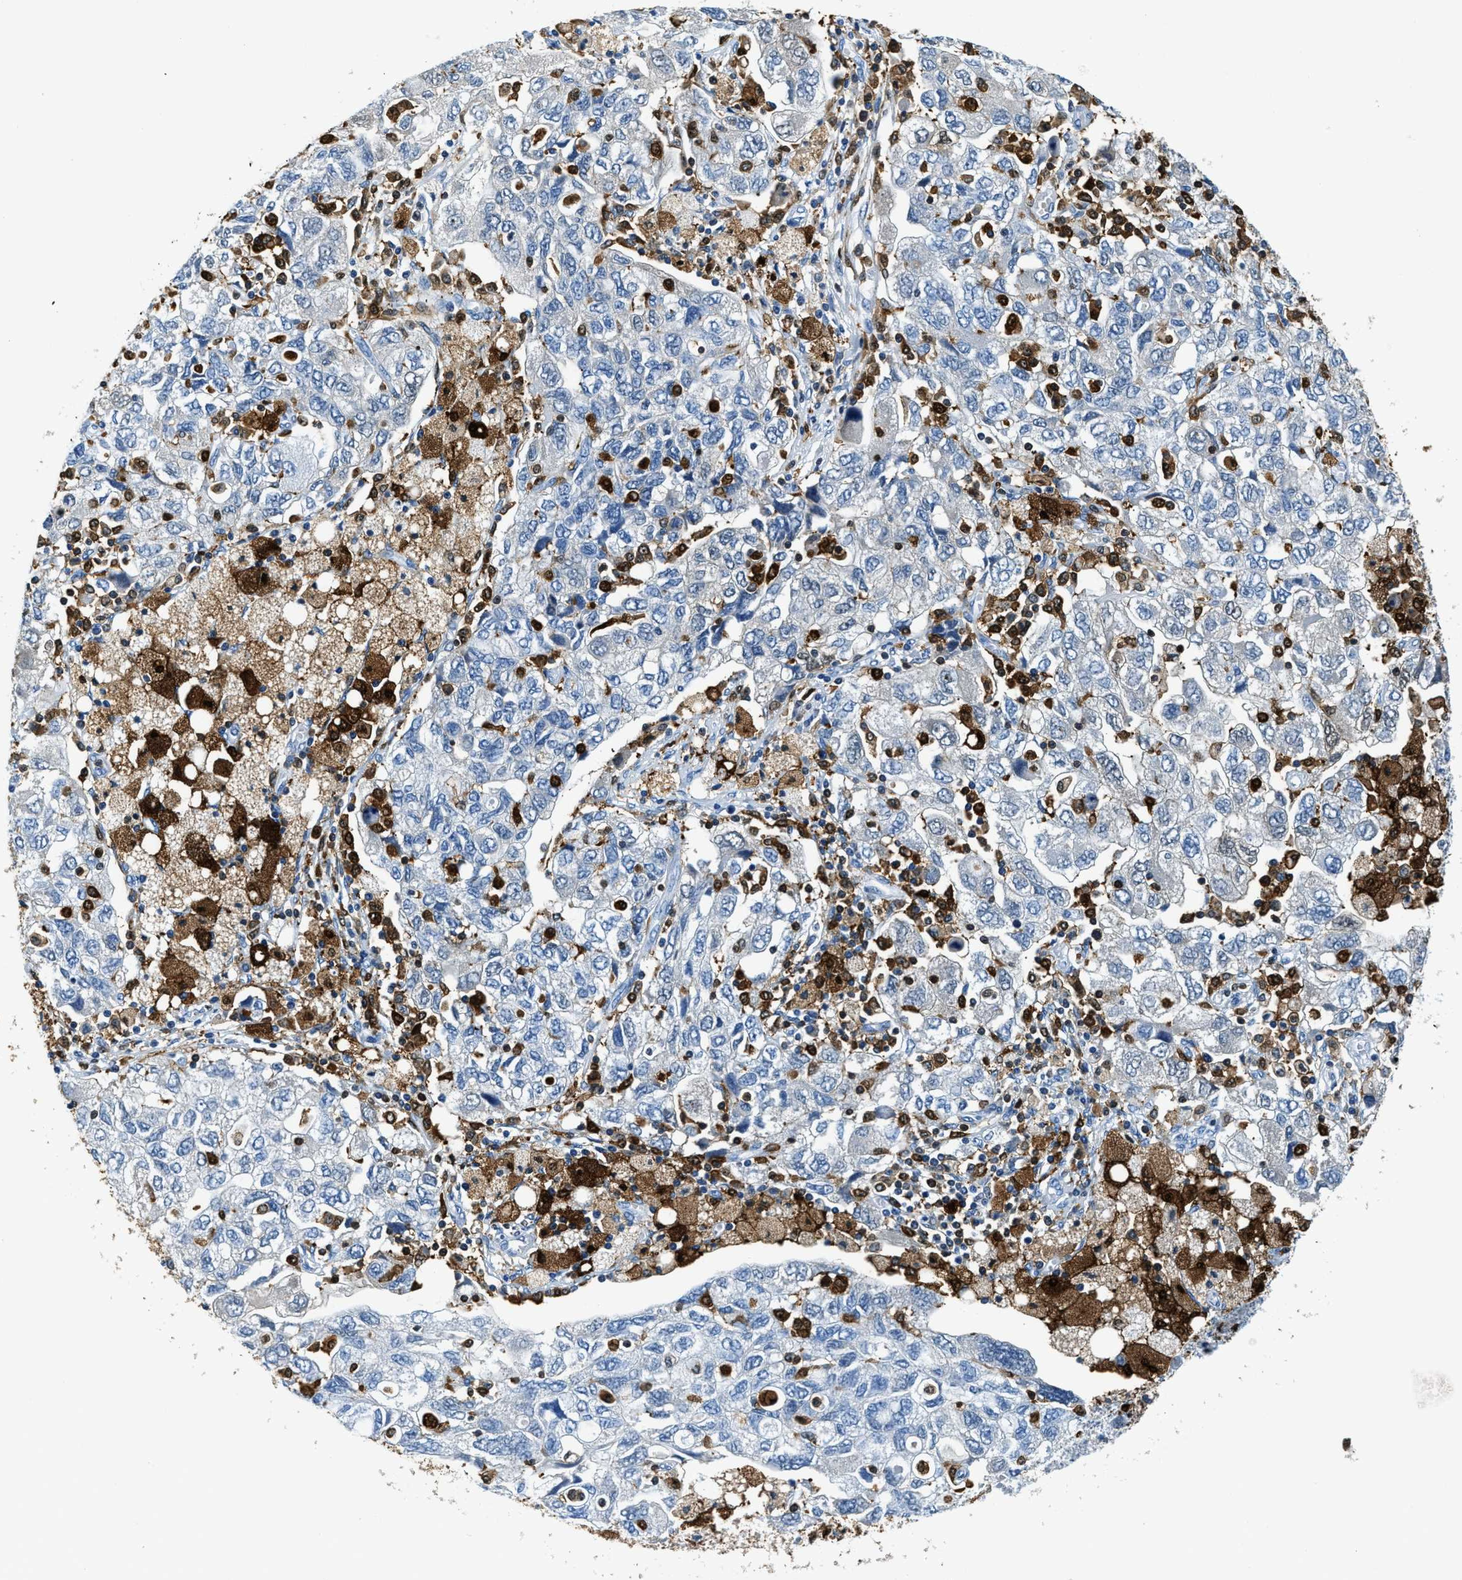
{"staining": {"intensity": "negative", "quantity": "none", "location": "none"}, "tissue": "ovarian cancer", "cell_type": "Tumor cells", "image_type": "cancer", "snomed": [{"axis": "morphology", "description": "Carcinoma, NOS"}, {"axis": "morphology", "description": "Cystadenocarcinoma, serous, NOS"}, {"axis": "topography", "description": "Ovary"}], "caption": "Immunohistochemistry (IHC) micrograph of human ovarian cancer stained for a protein (brown), which shows no expression in tumor cells. (Brightfield microscopy of DAB immunohistochemistry at high magnification).", "gene": "CAPG", "patient": {"sex": "female", "age": 69}}